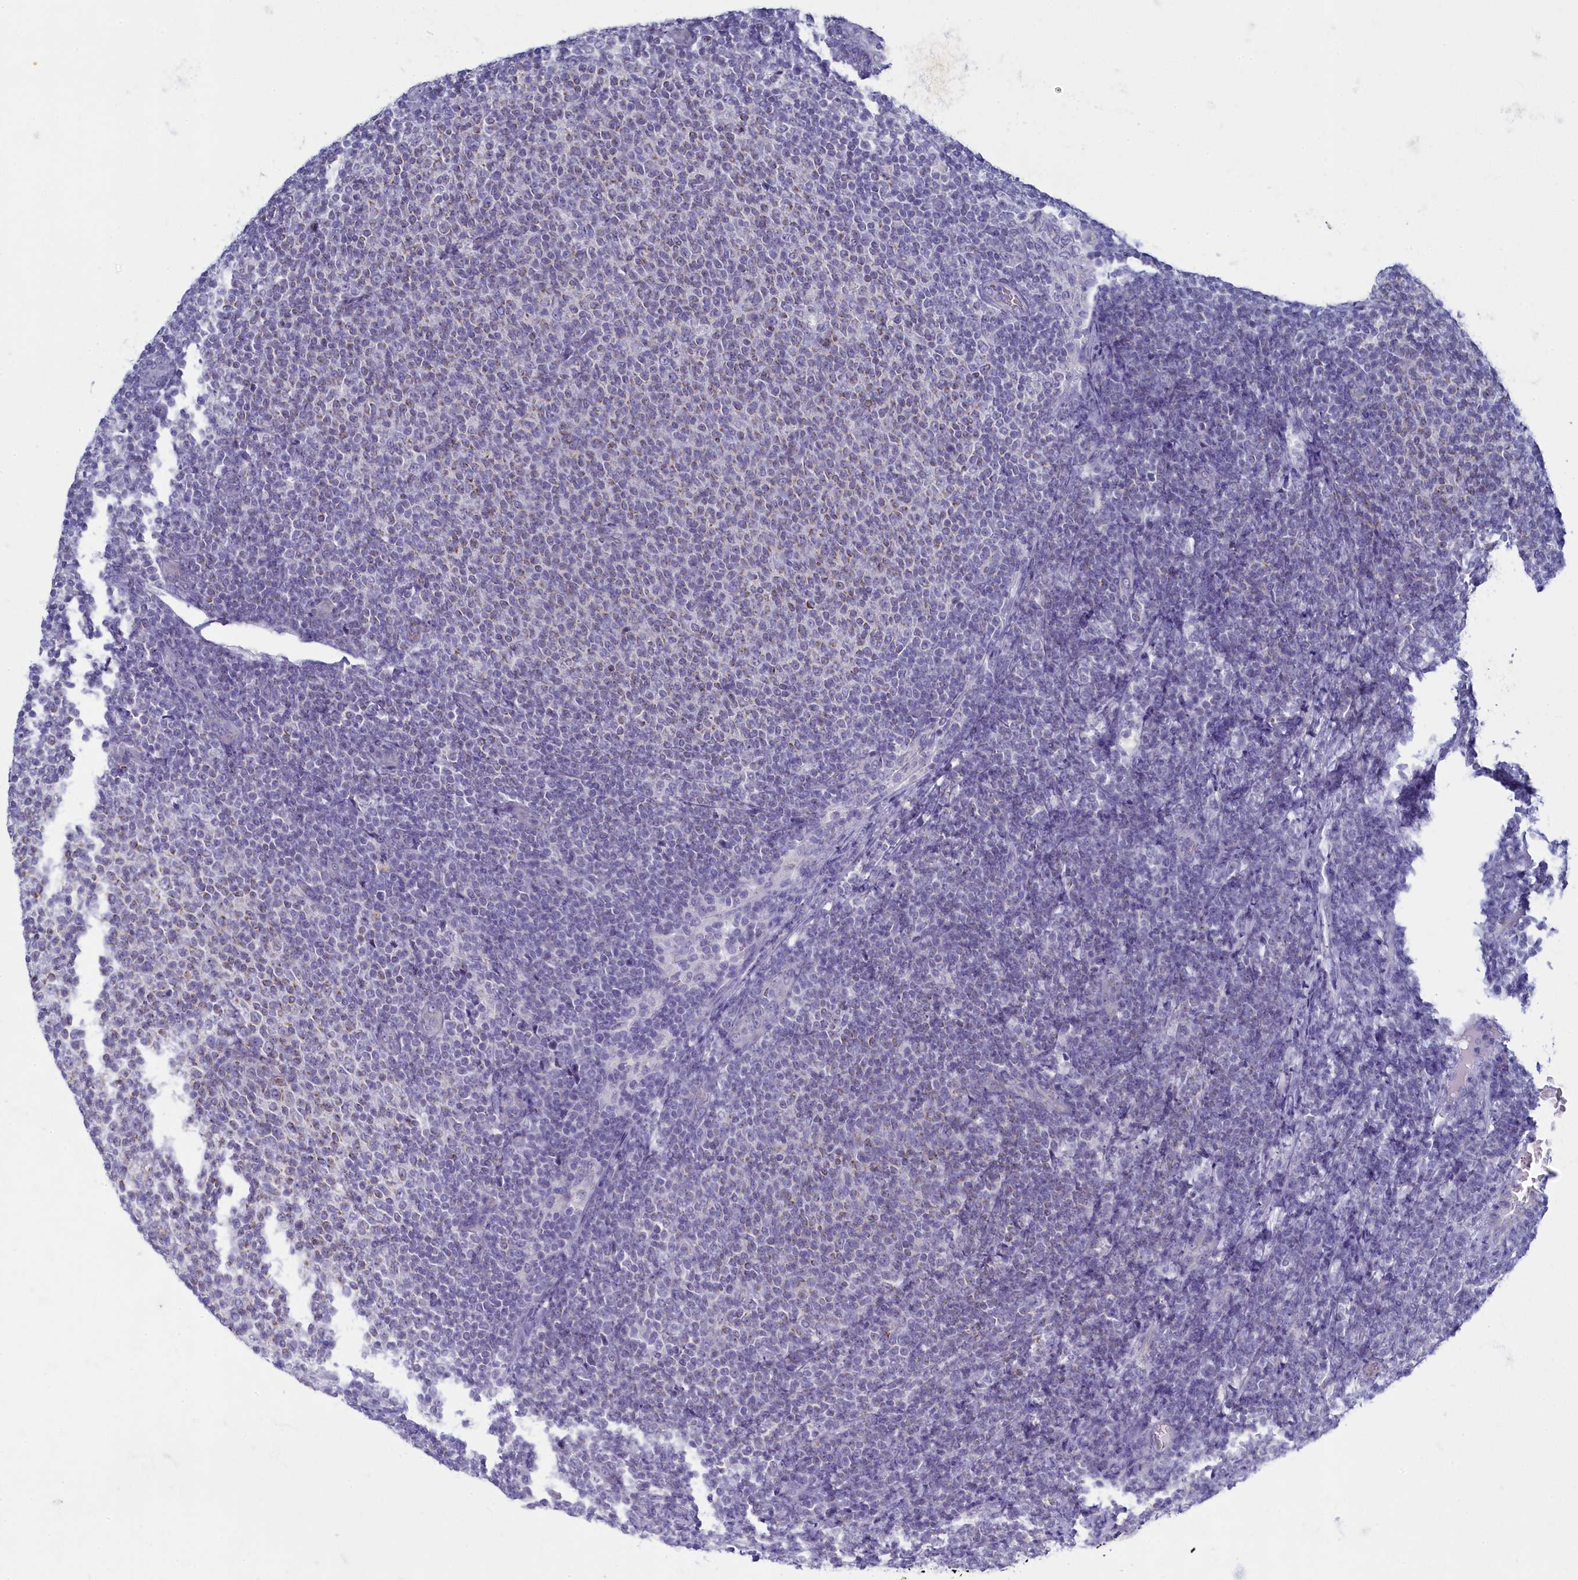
{"staining": {"intensity": "weak", "quantity": "25%-75%", "location": "cytoplasmic/membranous"}, "tissue": "lymphoma", "cell_type": "Tumor cells", "image_type": "cancer", "snomed": [{"axis": "morphology", "description": "Malignant lymphoma, non-Hodgkin's type, Low grade"}, {"axis": "topography", "description": "Lymph node"}], "caption": "A brown stain shows weak cytoplasmic/membranous expression of a protein in human low-grade malignant lymphoma, non-Hodgkin's type tumor cells.", "gene": "OCIAD2", "patient": {"sex": "male", "age": 66}}